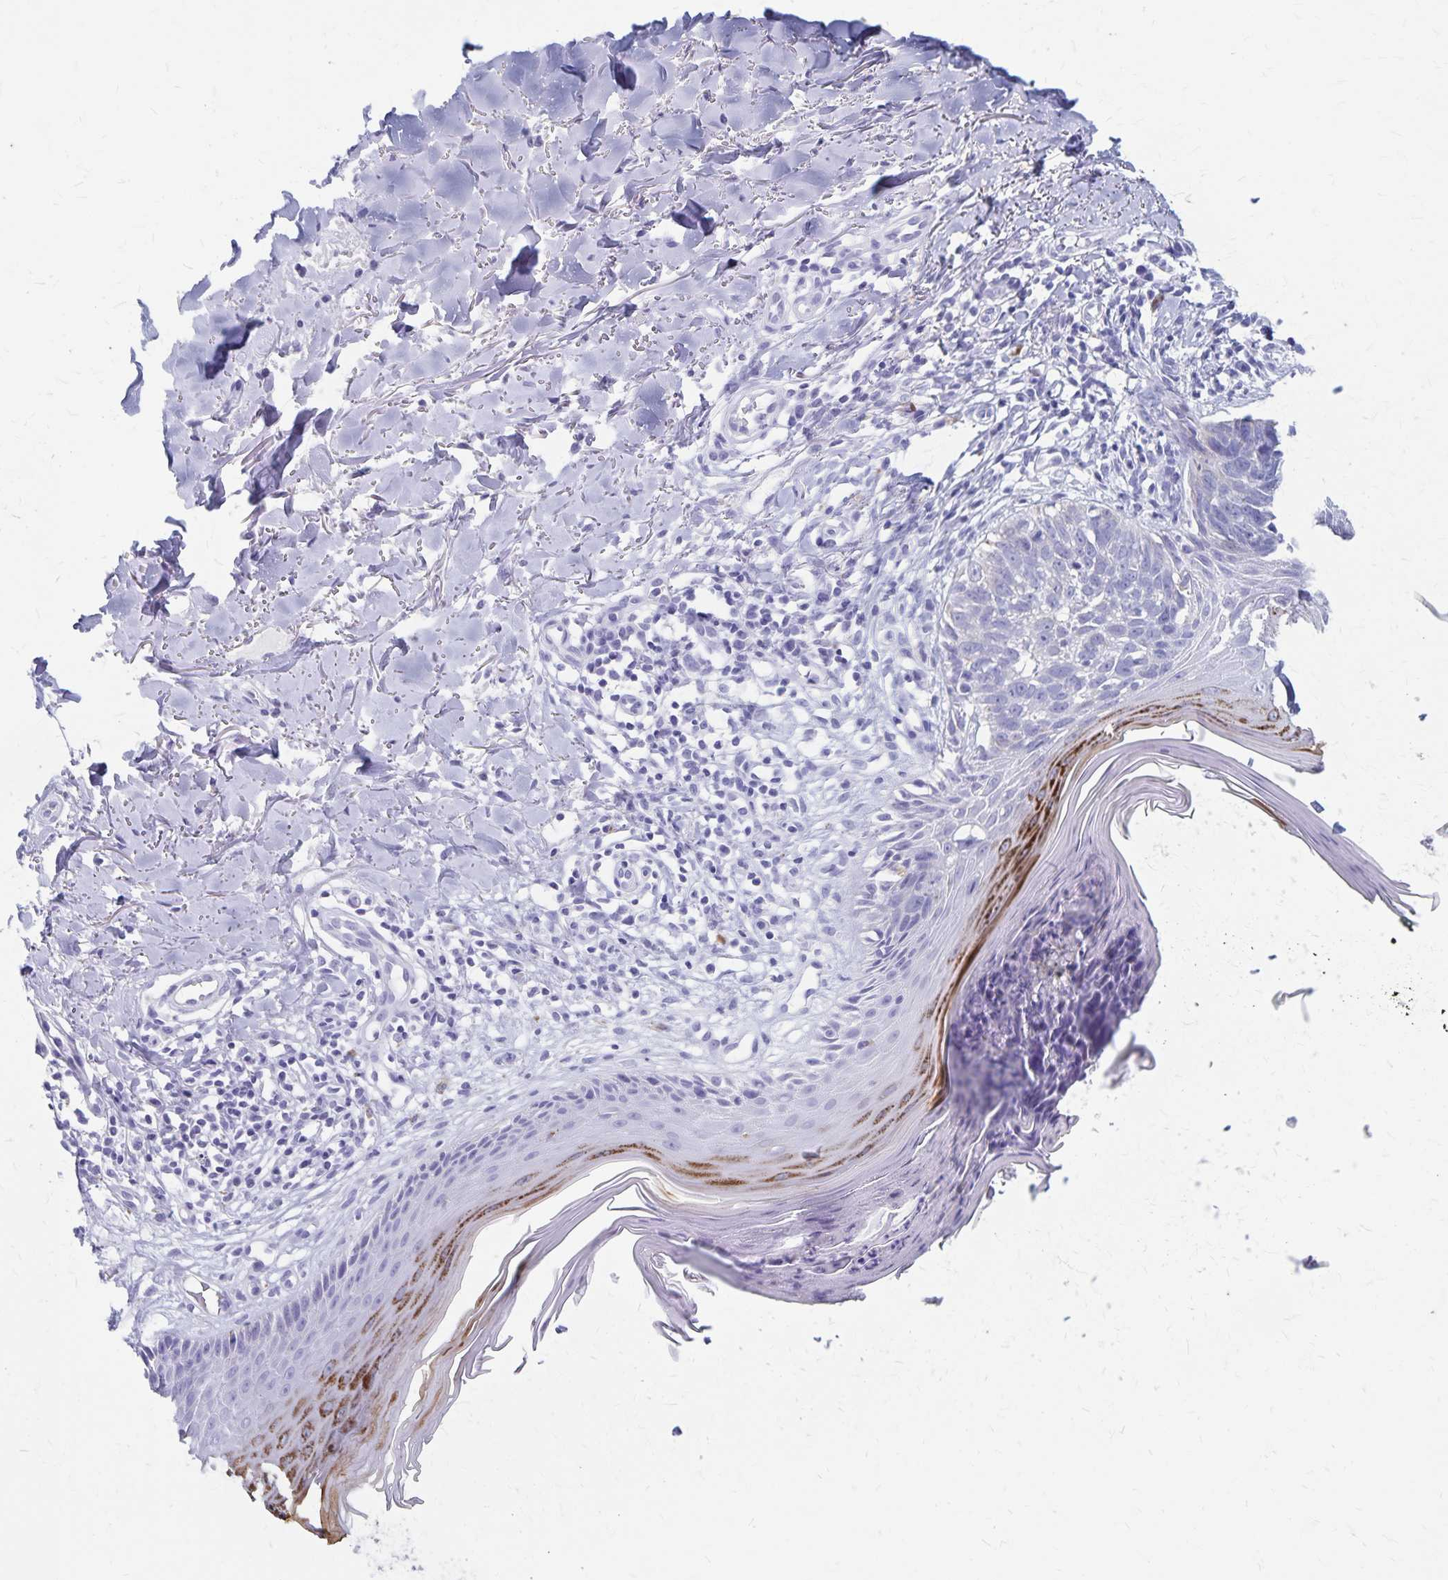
{"staining": {"intensity": "negative", "quantity": "none", "location": "none"}, "tissue": "skin cancer", "cell_type": "Tumor cells", "image_type": "cancer", "snomed": [{"axis": "morphology", "description": "Basal cell carcinoma"}, {"axis": "topography", "description": "Skin"}], "caption": "Tumor cells are negative for brown protein staining in basal cell carcinoma (skin).", "gene": "GPBAR1", "patient": {"sex": "female", "age": 45}}